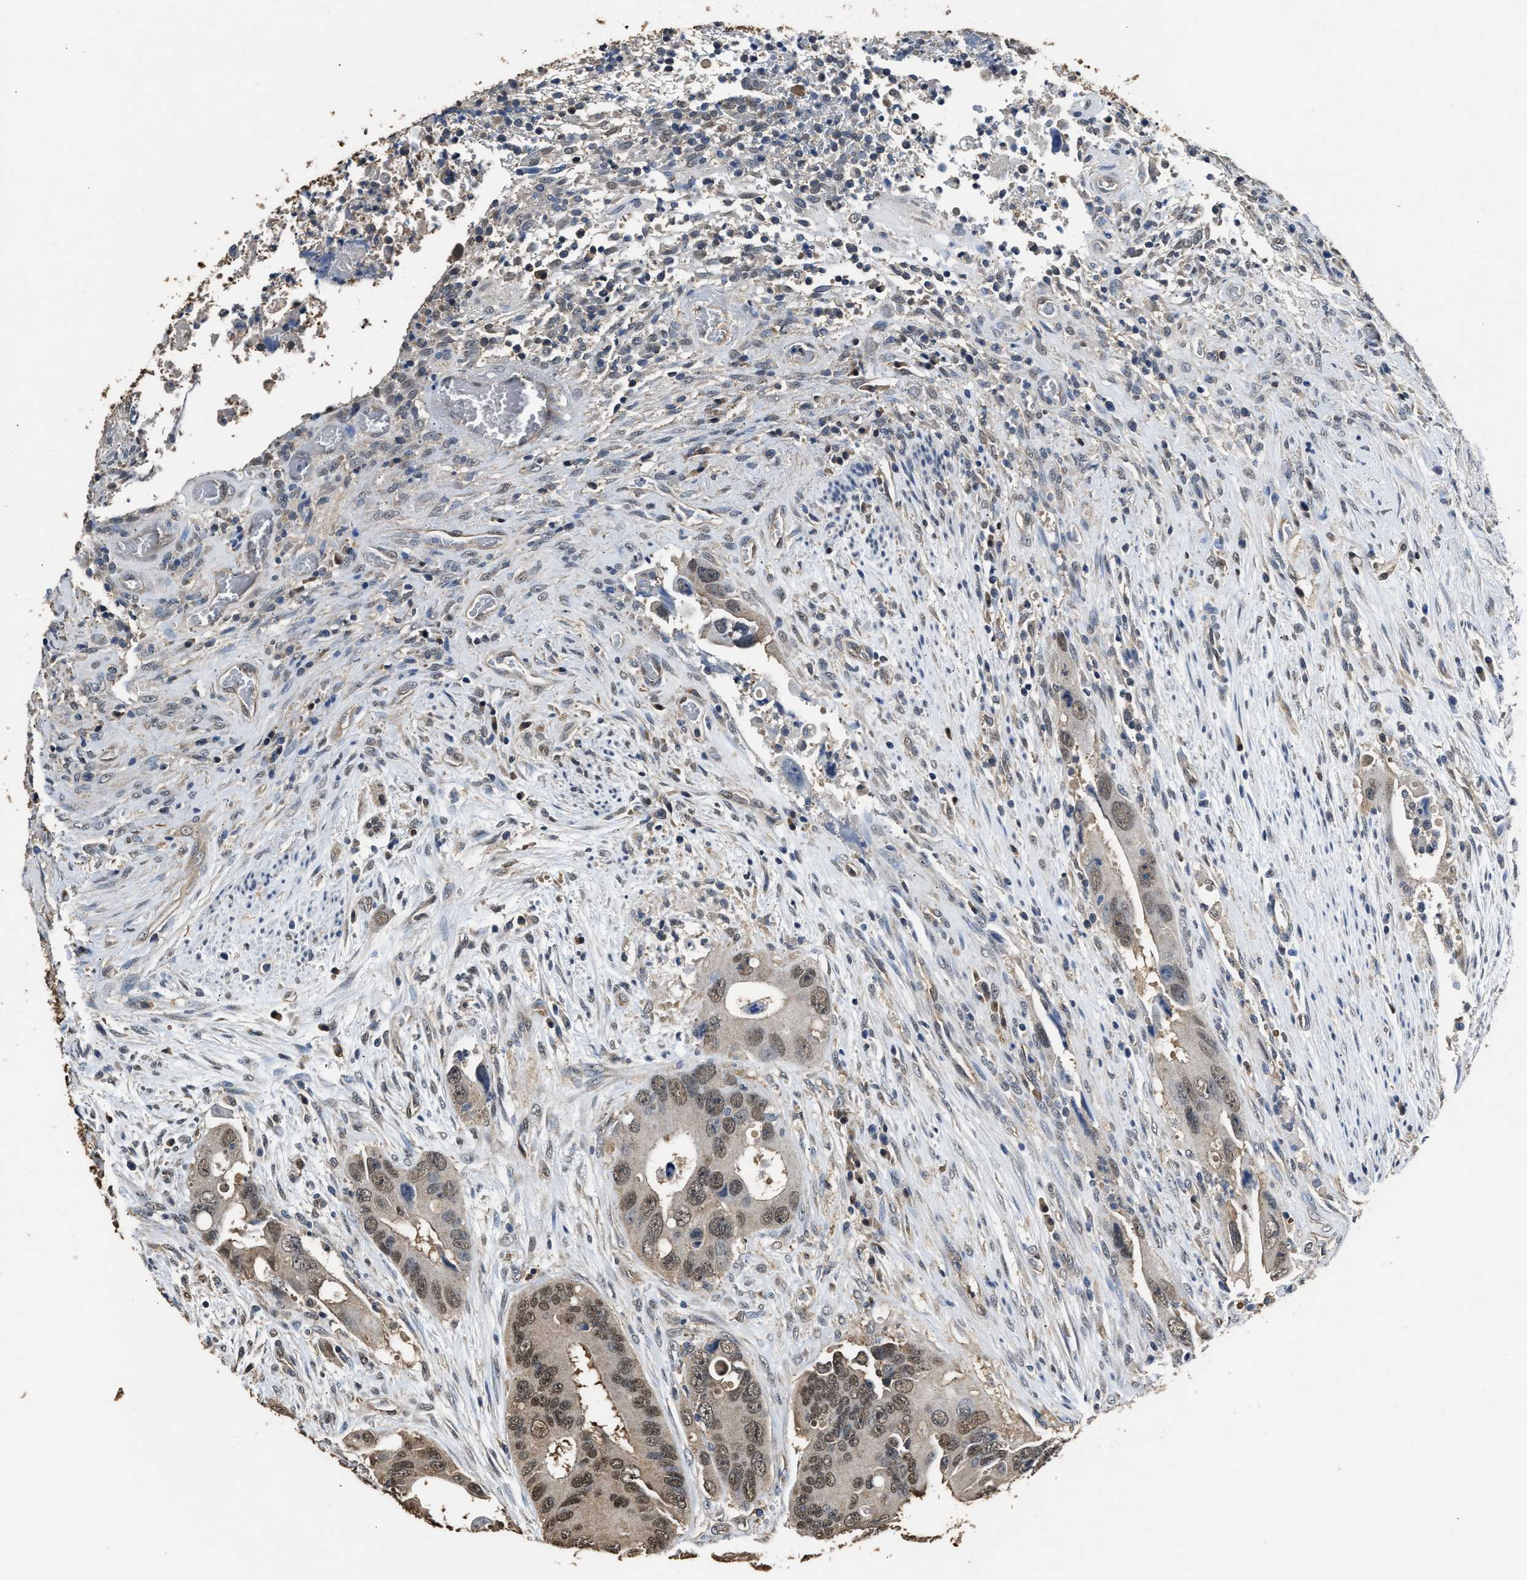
{"staining": {"intensity": "moderate", "quantity": ">75%", "location": "nuclear"}, "tissue": "colorectal cancer", "cell_type": "Tumor cells", "image_type": "cancer", "snomed": [{"axis": "morphology", "description": "Adenocarcinoma, NOS"}, {"axis": "topography", "description": "Rectum"}], "caption": "Moderate nuclear expression for a protein is identified in about >75% of tumor cells of colorectal cancer using immunohistochemistry (IHC).", "gene": "YWHAE", "patient": {"sex": "male", "age": 70}}